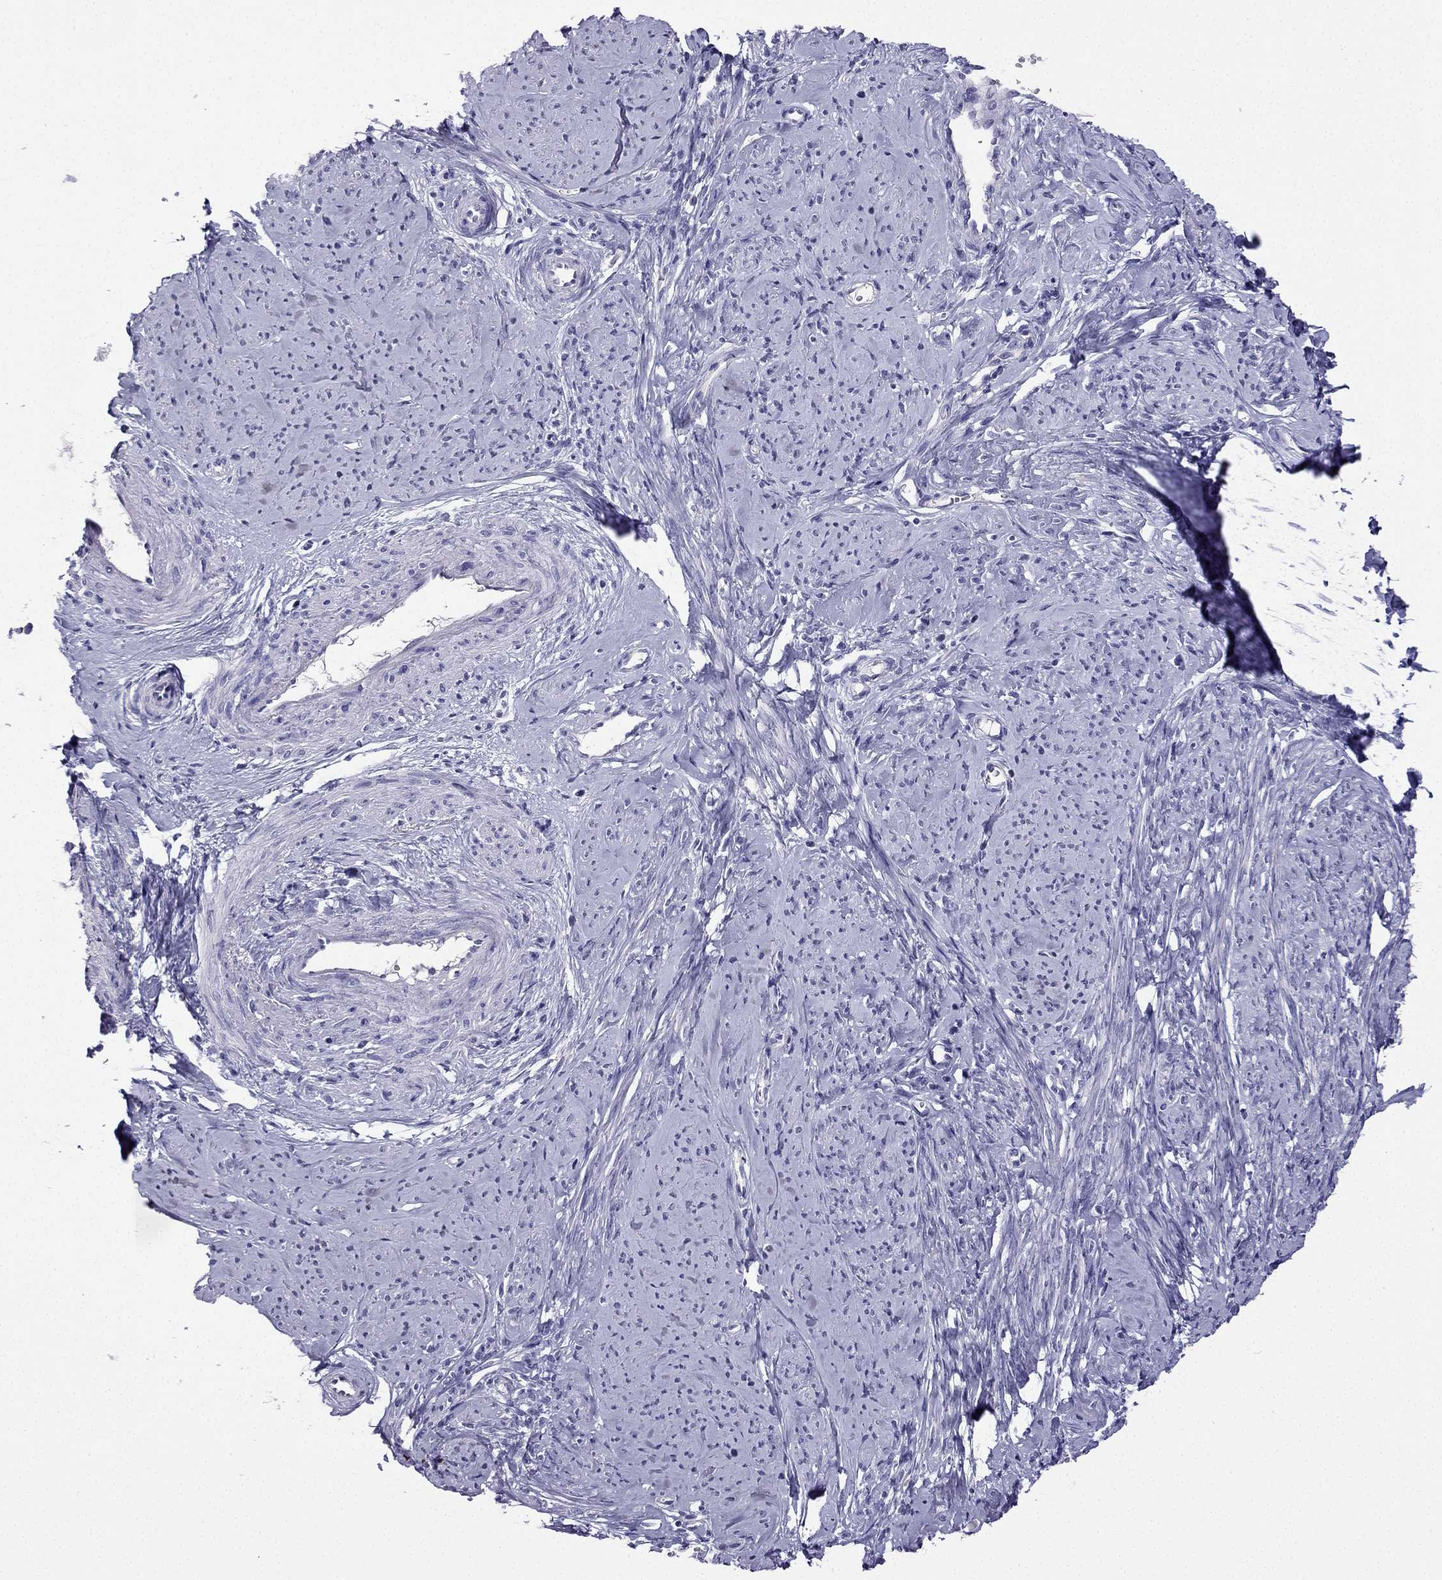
{"staining": {"intensity": "negative", "quantity": "none", "location": "none"}, "tissue": "smooth muscle", "cell_type": "Smooth muscle cells", "image_type": "normal", "snomed": [{"axis": "morphology", "description": "Normal tissue, NOS"}, {"axis": "topography", "description": "Smooth muscle"}], "caption": "Immunohistochemistry (IHC) micrograph of normal smooth muscle: smooth muscle stained with DAB displays no significant protein positivity in smooth muscle cells.", "gene": "KCNJ10", "patient": {"sex": "female", "age": 48}}